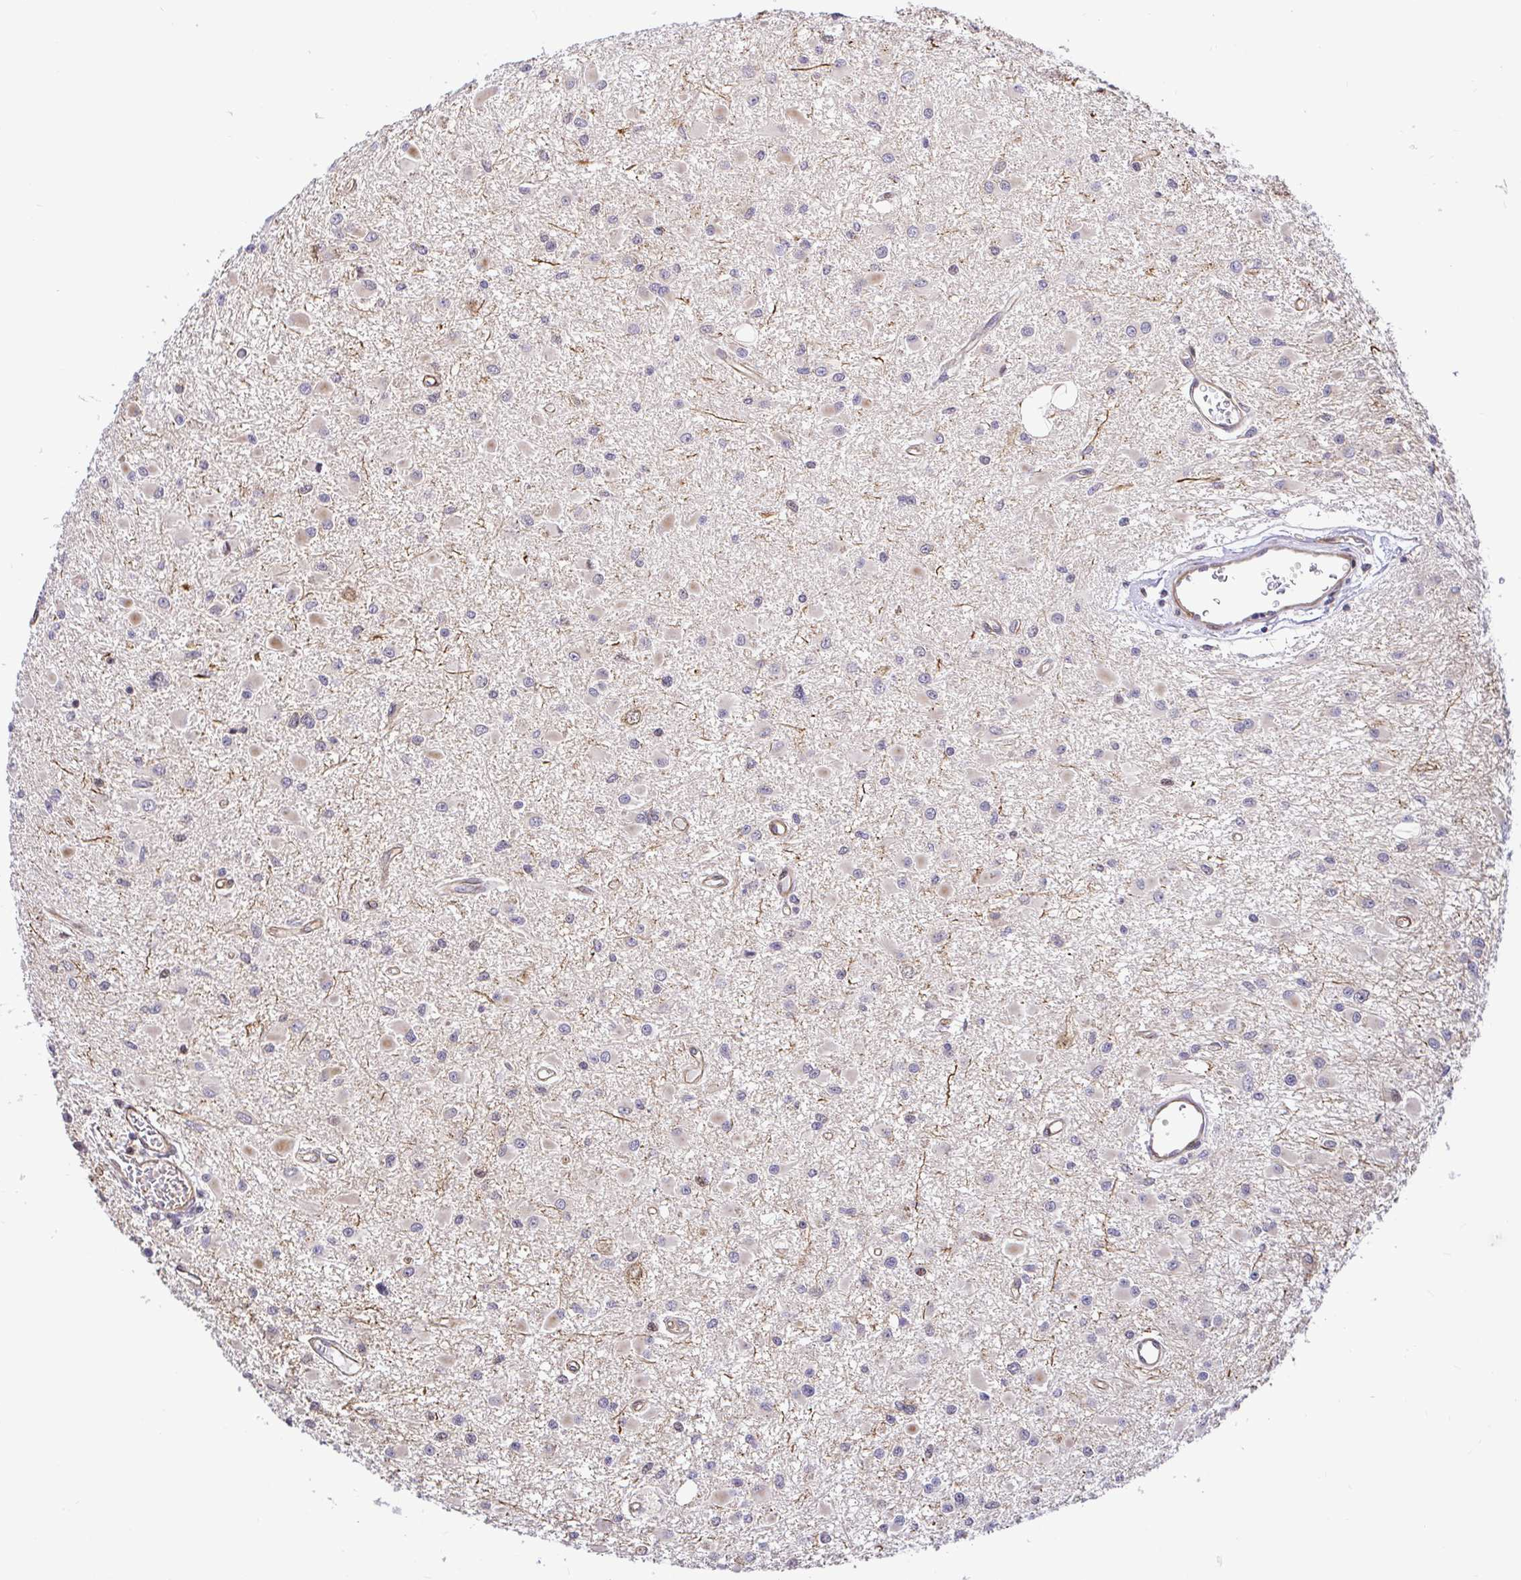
{"staining": {"intensity": "weak", "quantity": "<25%", "location": "cytoplasmic/membranous"}, "tissue": "glioma", "cell_type": "Tumor cells", "image_type": "cancer", "snomed": [{"axis": "morphology", "description": "Glioma, malignant, High grade"}, {"axis": "topography", "description": "Brain"}], "caption": "IHC photomicrograph of glioma stained for a protein (brown), which exhibits no positivity in tumor cells.", "gene": "TRIM55", "patient": {"sex": "male", "age": 54}}